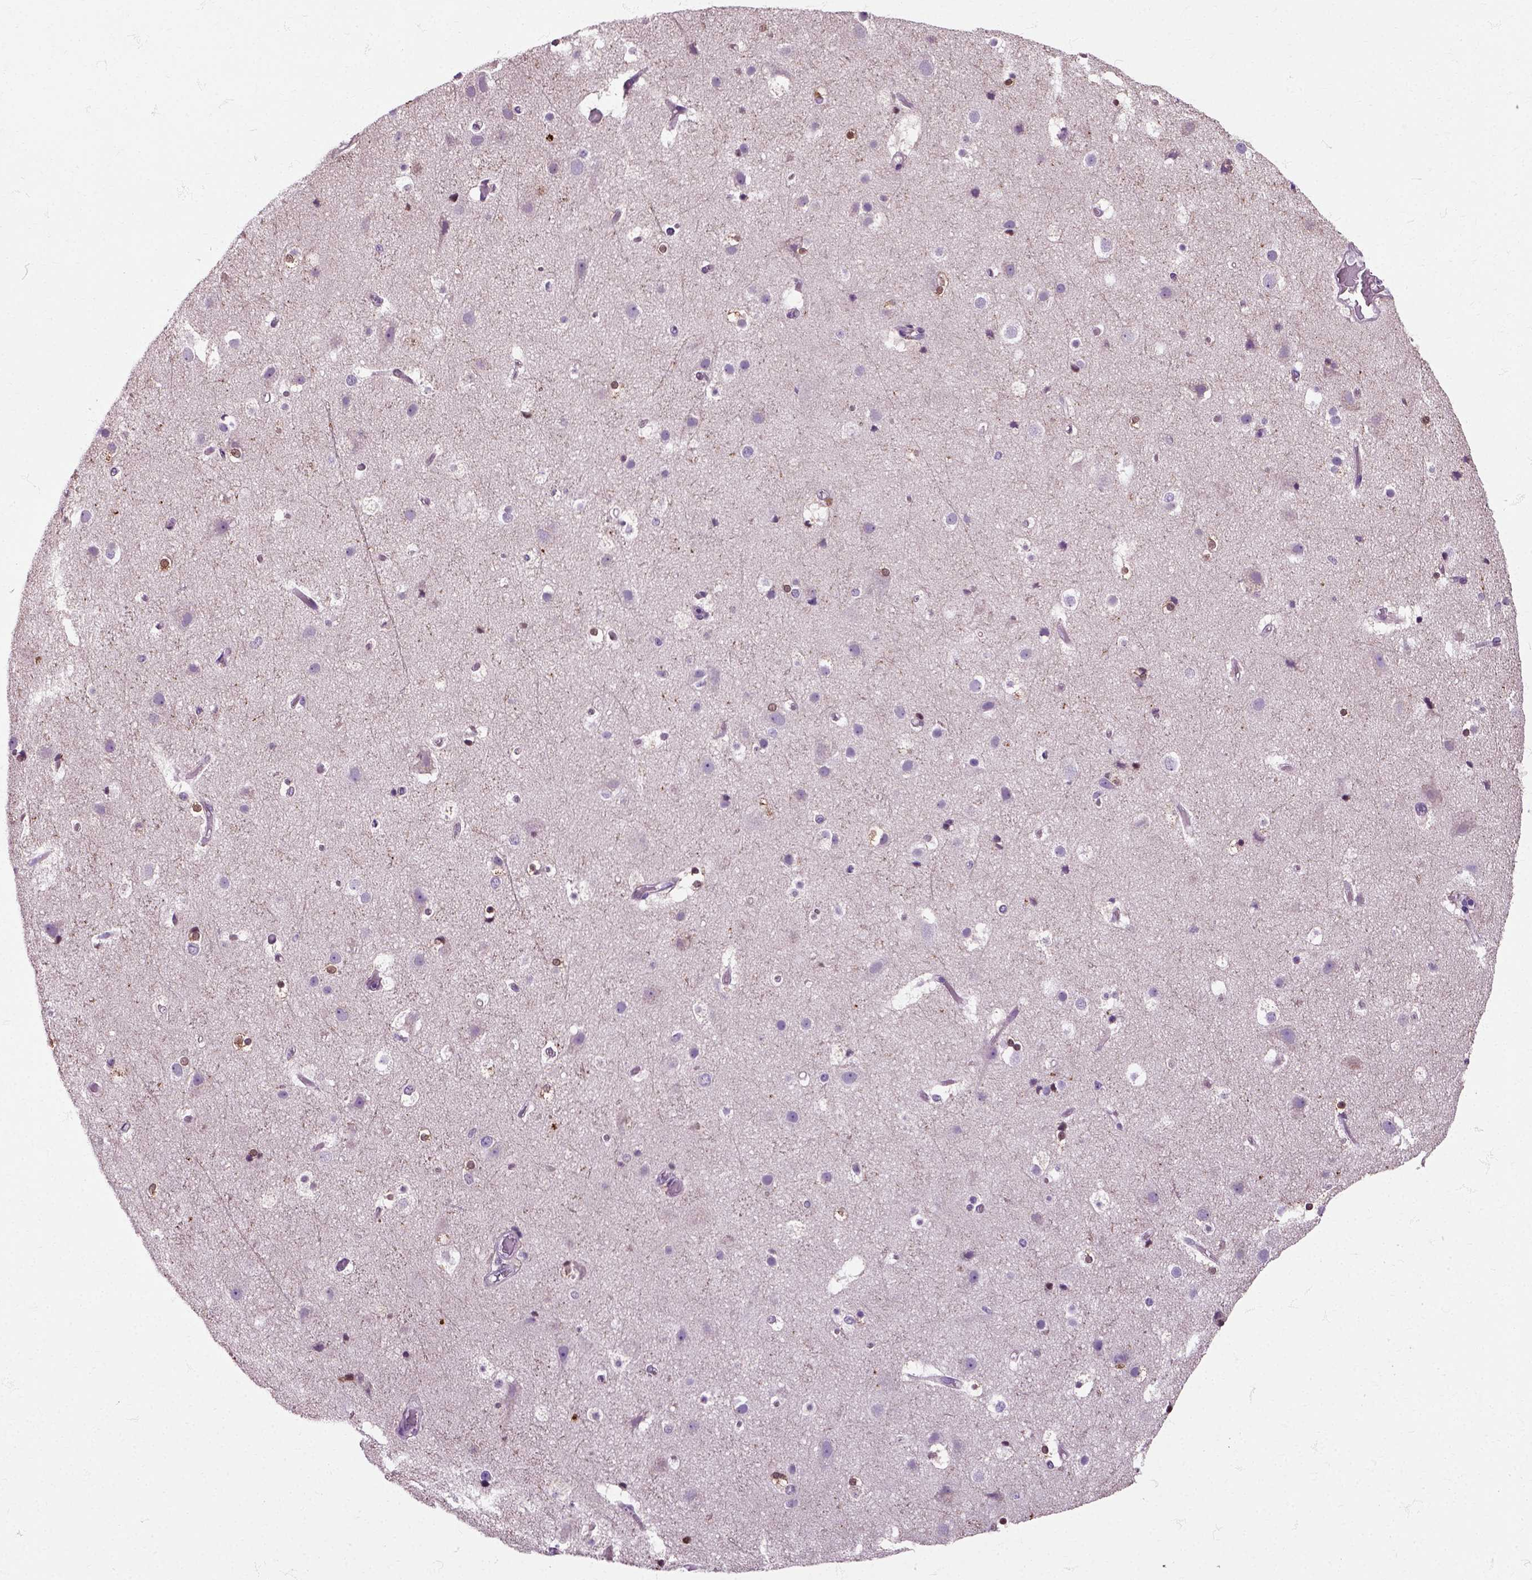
{"staining": {"intensity": "negative", "quantity": "none", "location": "none"}, "tissue": "cerebral cortex", "cell_type": "Endothelial cells", "image_type": "normal", "snomed": [{"axis": "morphology", "description": "Normal tissue, NOS"}, {"axis": "topography", "description": "Cerebral cortex"}], "caption": "This is an IHC image of normal cerebral cortex. There is no expression in endothelial cells.", "gene": "HSPA2", "patient": {"sex": "female", "age": 52}}